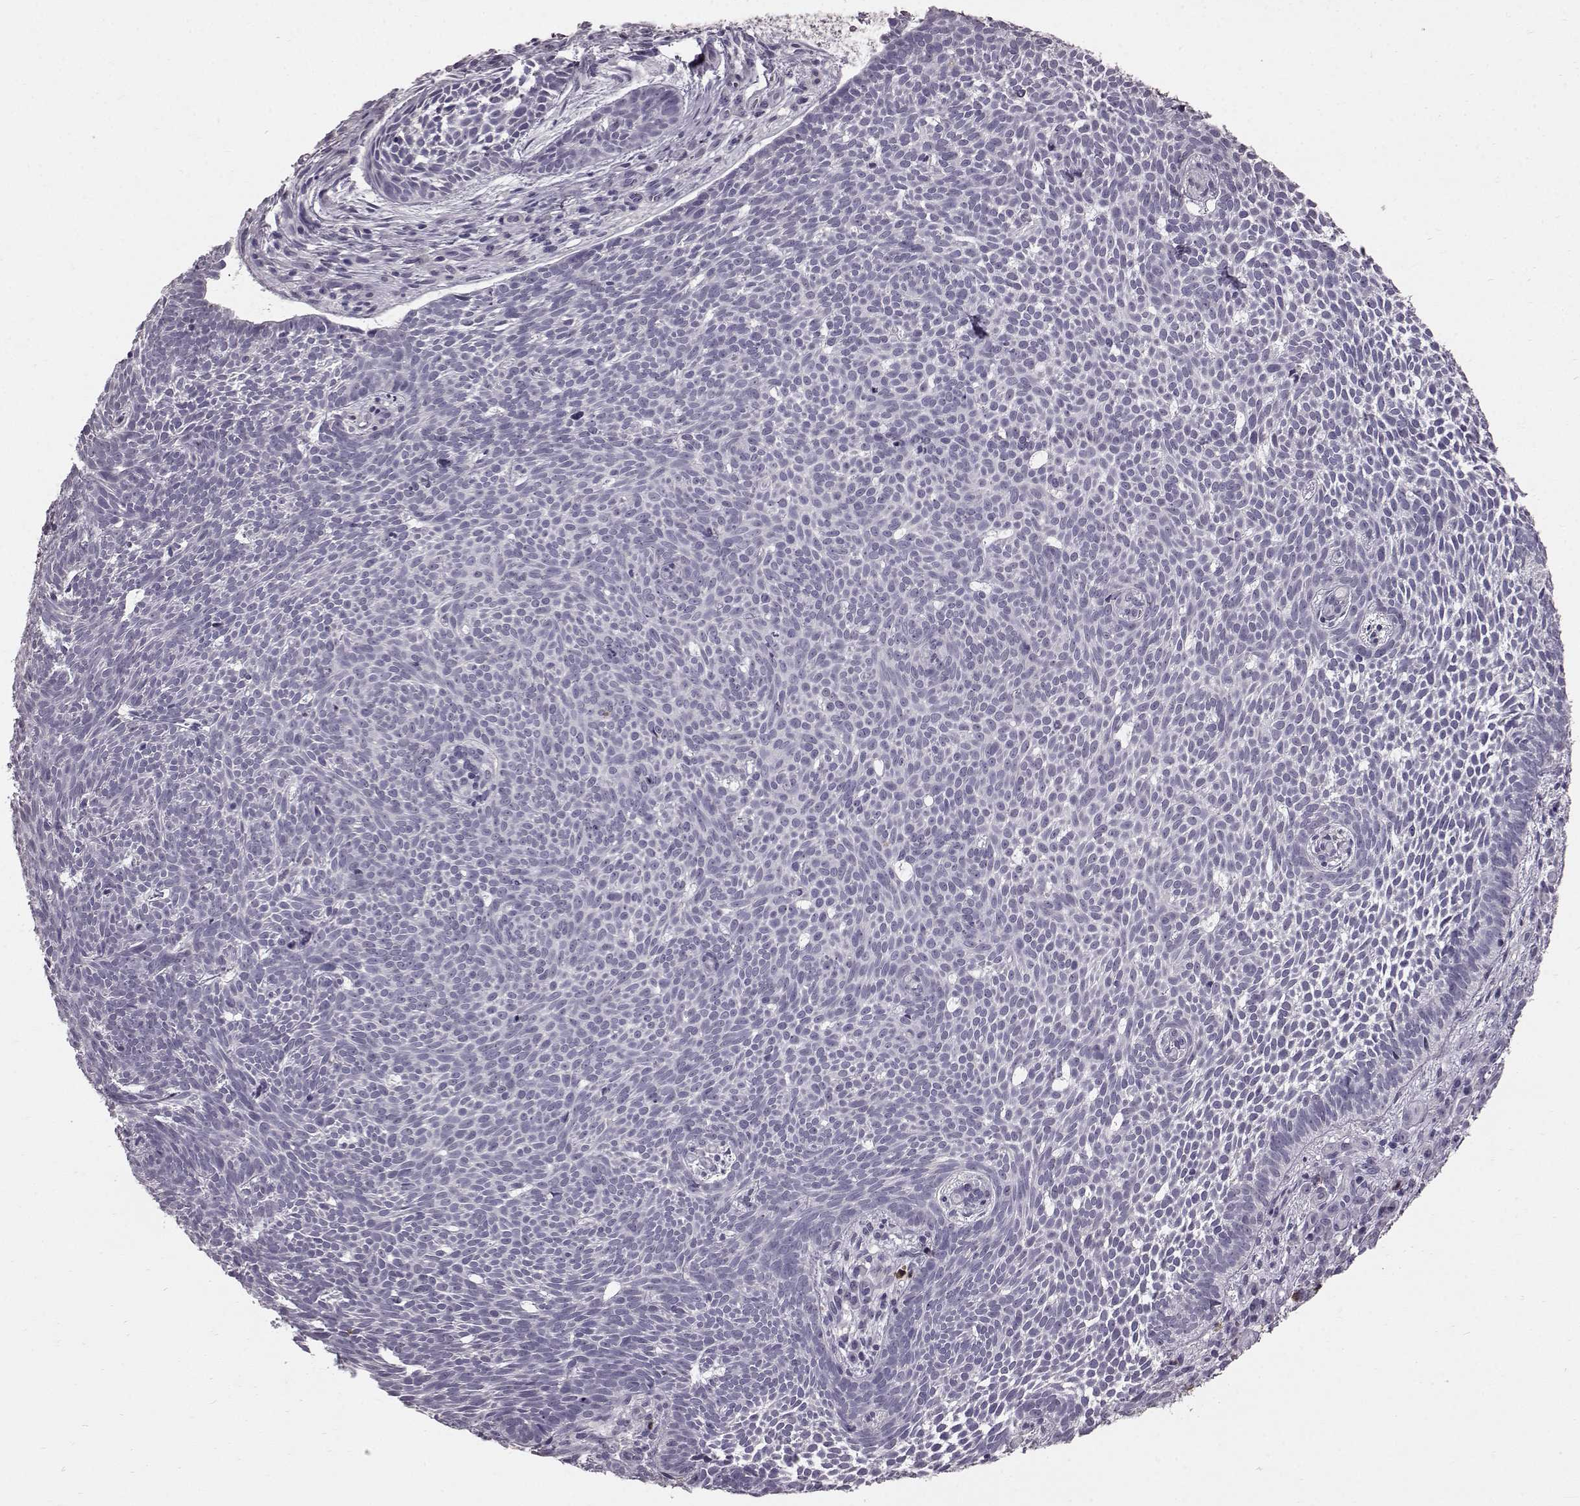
{"staining": {"intensity": "negative", "quantity": "none", "location": "none"}, "tissue": "skin cancer", "cell_type": "Tumor cells", "image_type": "cancer", "snomed": [{"axis": "morphology", "description": "Basal cell carcinoma"}, {"axis": "topography", "description": "Skin"}], "caption": "This is a micrograph of immunohistochemistry staining of skin cancer (basal cell carcinoma), which shows no staining in tumor cells. (Immunohistochemistry, brightfield microscopy, high magnification).", "gene": "FUT4", "patient": {"sex": "male", "age": 59}}